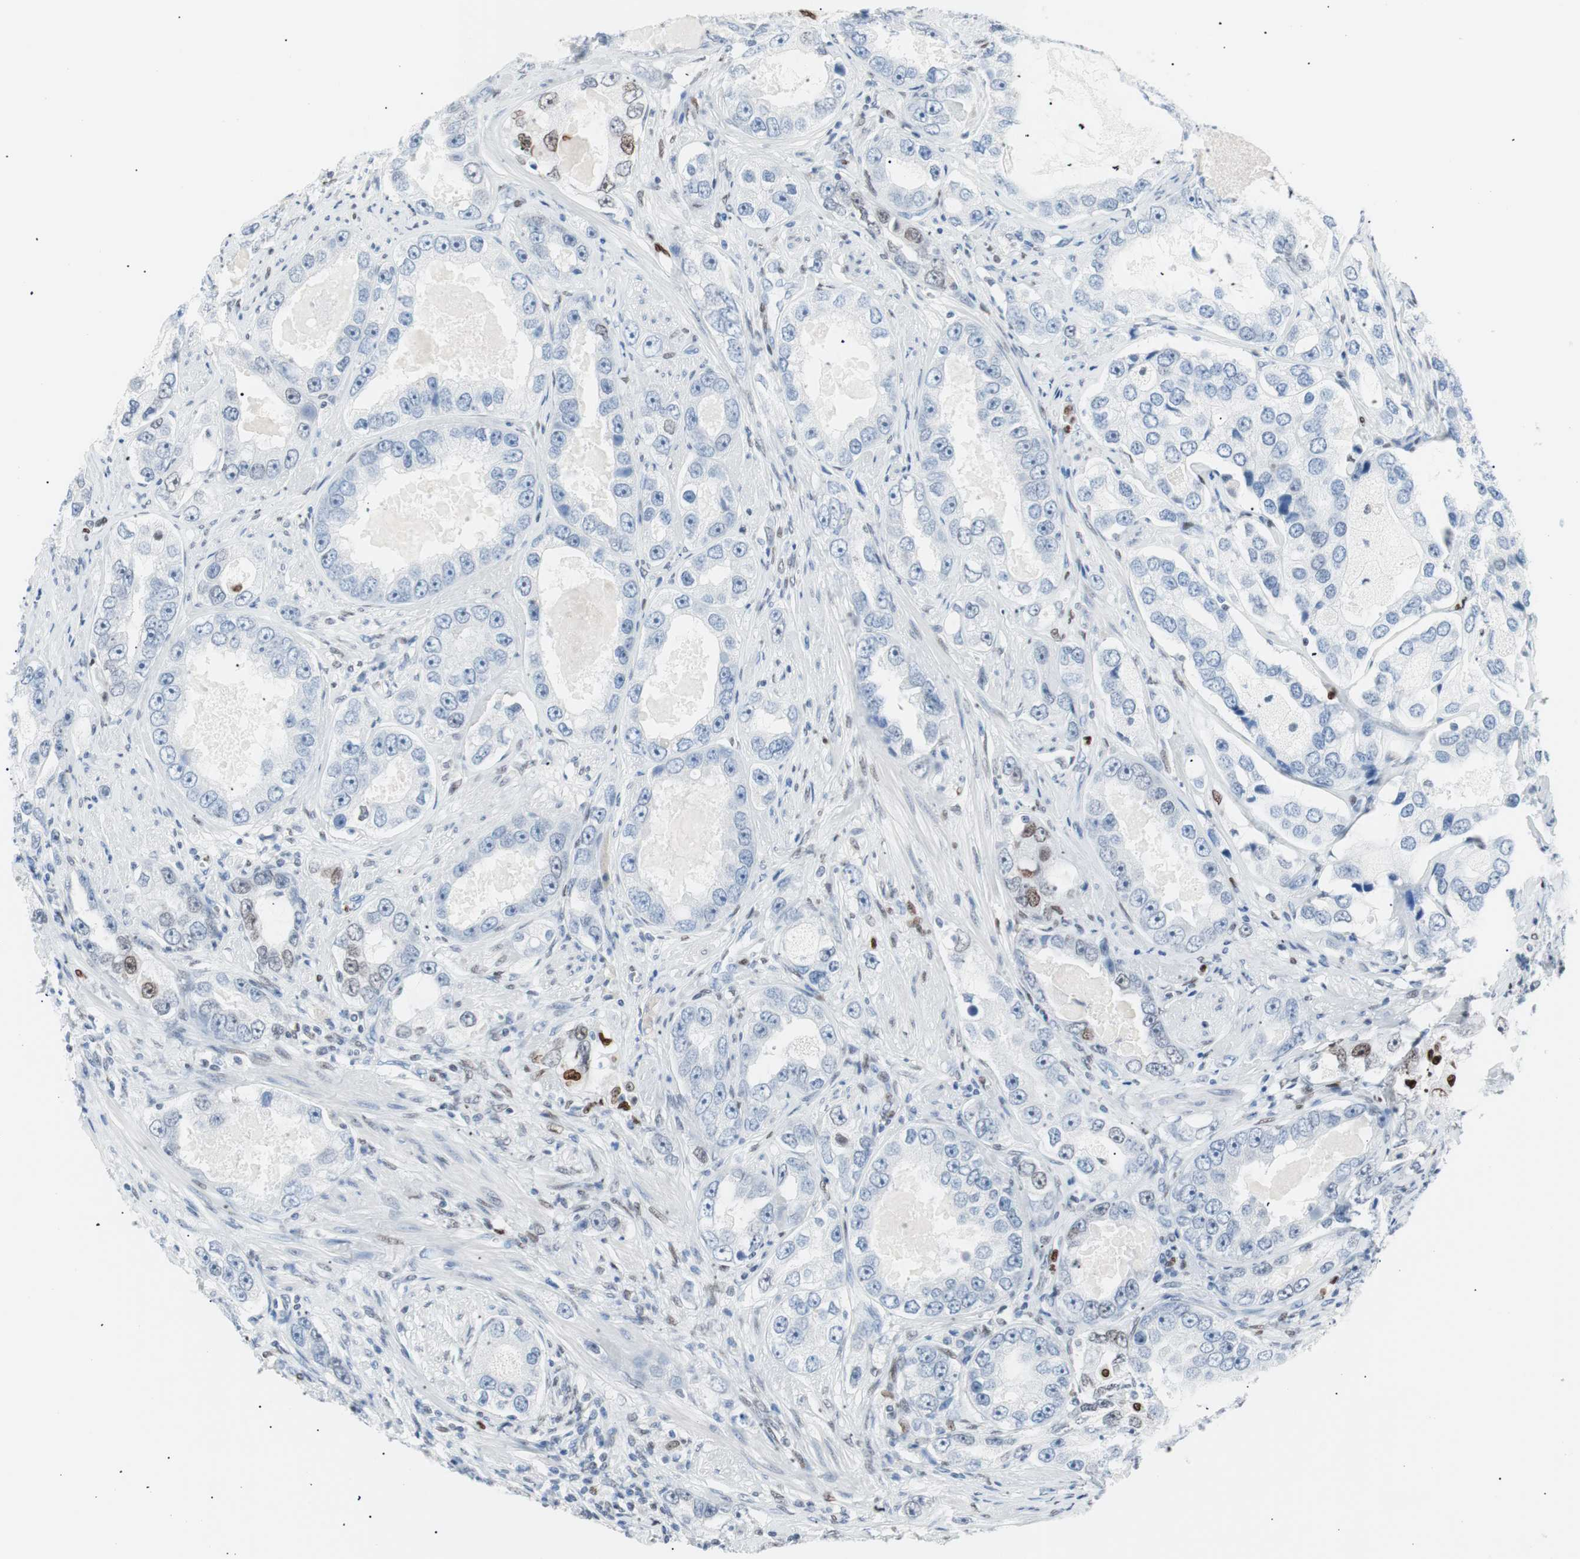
{"staining": {"intensity": "negative", "quantity": "none", "location": "none"}, "tissue": "prostate cancer", "cell_type": "Tumor cells", "image_type": "cancer", "snomed": [{"axis": "morphology", "description": "Adenocarcinoma, High grade"}, {"axis": "topography", "description": "Prostate"}], "caption": "Protein analysis of prostate cancer (adenocarcinoma (high-grade)) exhibits no significant positivity in tumor cells.", "gene": "CEBPB", "patient": {"sex": "male", "age": 63}}